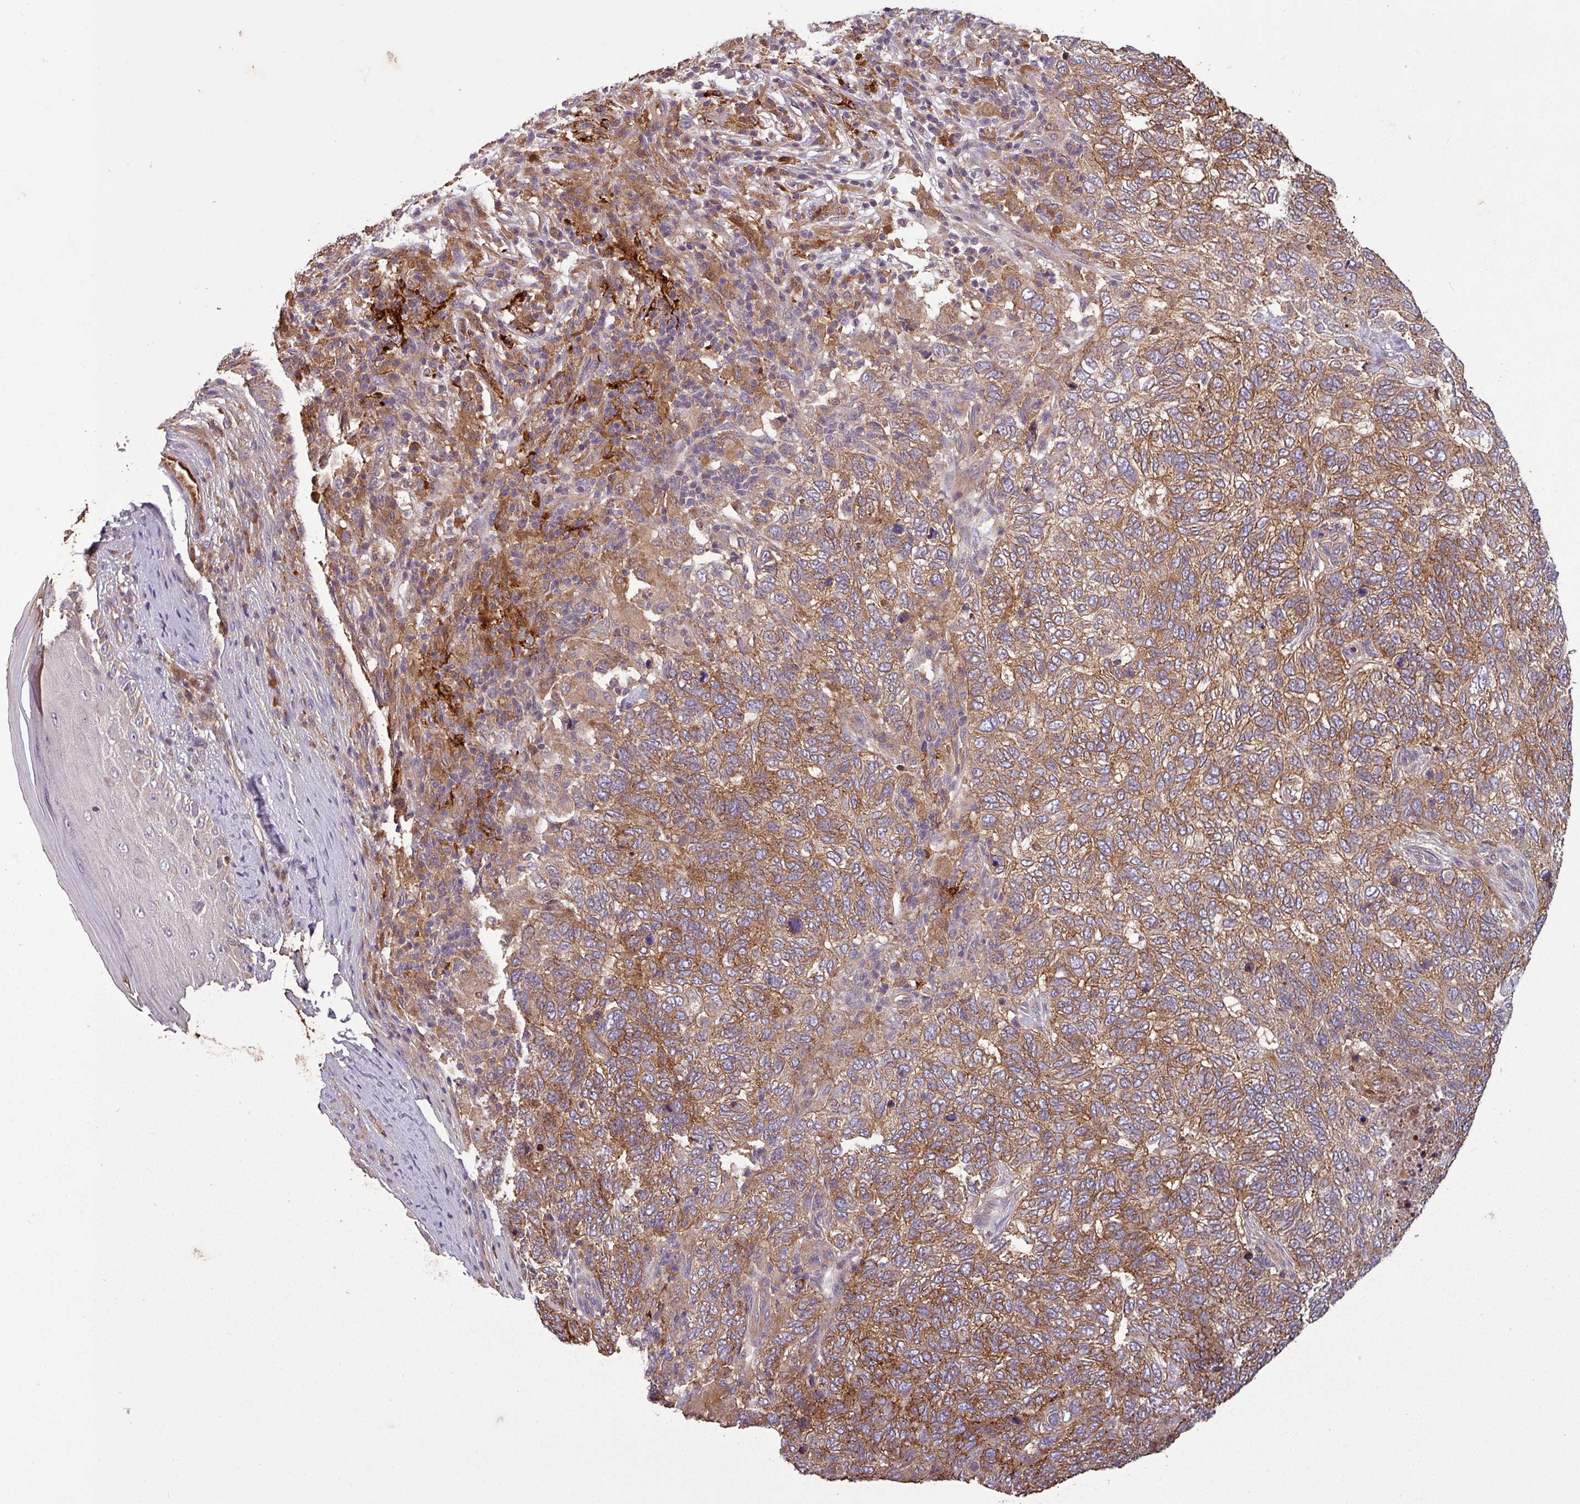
{"staining": {"intensity": "moderate", "quantity": ">75%", "location": "cytoplasmic/membranous"}, "tissue": "skin cancer", "cell_type": "Tumor cells", "image_type": "cancer", "snomed": [{"axis": "morphology", "description": "Basal cell carcinoma"}, {"axis": "topography", "description": "Skin"}], "caption": "Basal cell carcinoma (skin) tissue displays moderate cytoplasmic/membranous expression in approximately >75% of tumor cells", "gene": "SIRPB2", "patient": {"sex": "female", "age": 65}}